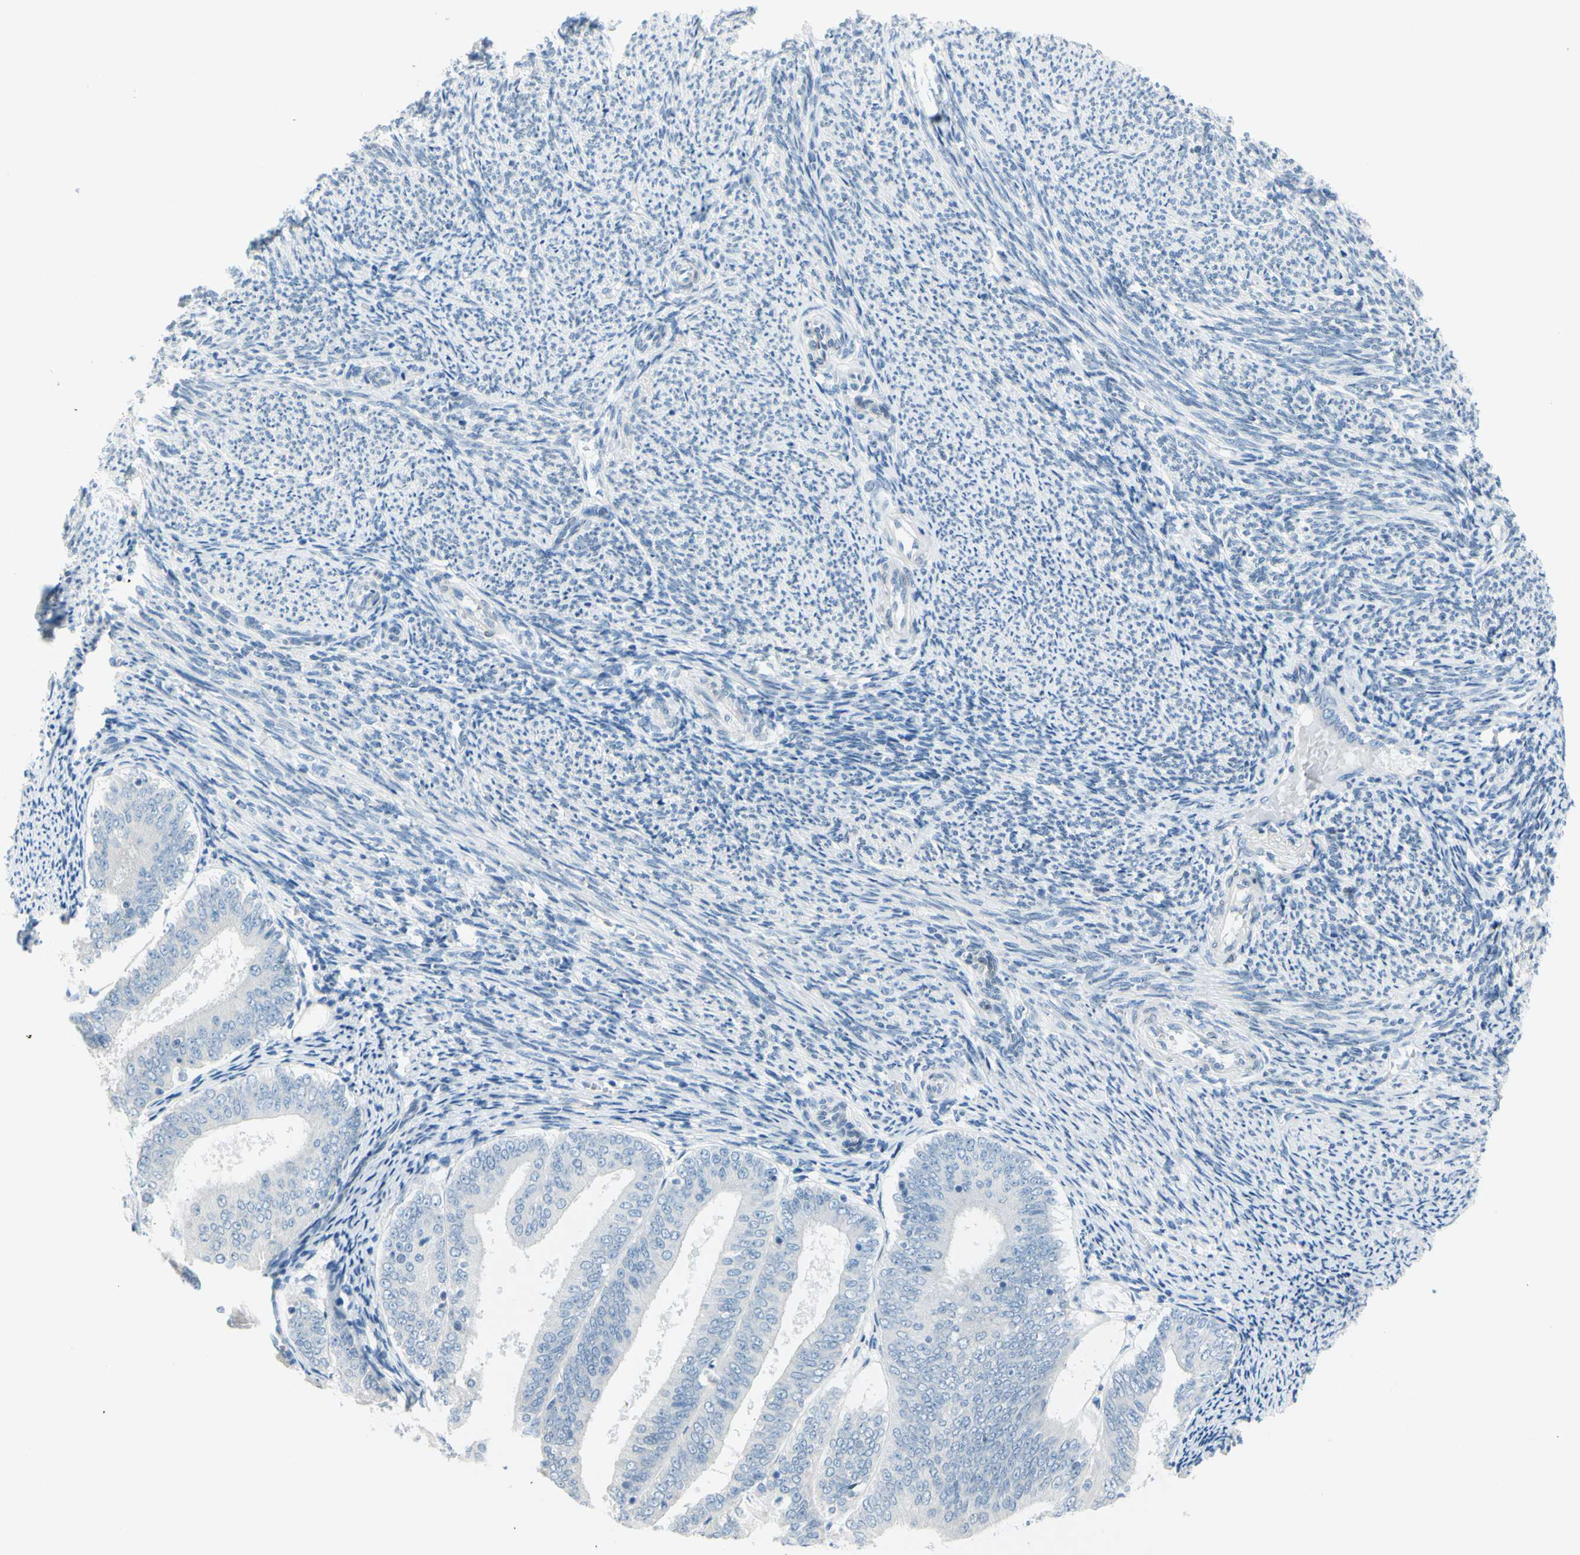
{"staining": {"intensity": "negative", "quantity": "none", "location": "none"}, "tissue": "endometrial cancer", "cell_type": "Tumor cells", "image_type": "cancer", "snomed": [{"axis": "morphology", "description": "Adenocarcinoma, NOS"}, {"axis": "topography", "description": "Endometrium"}], "caption": "Image shows no protein positivity in tumor cells of endometrial cancer (adenocarcinoma) tissue. (Stains: DAB (3,3'-diaminobenzidine) immunohistochemistry with hematoxylin counter stain, Microscopy: brightfield microscopy at high magnification).", "gene": "DCT", "patient": {"sex": "female", "age": 63}}